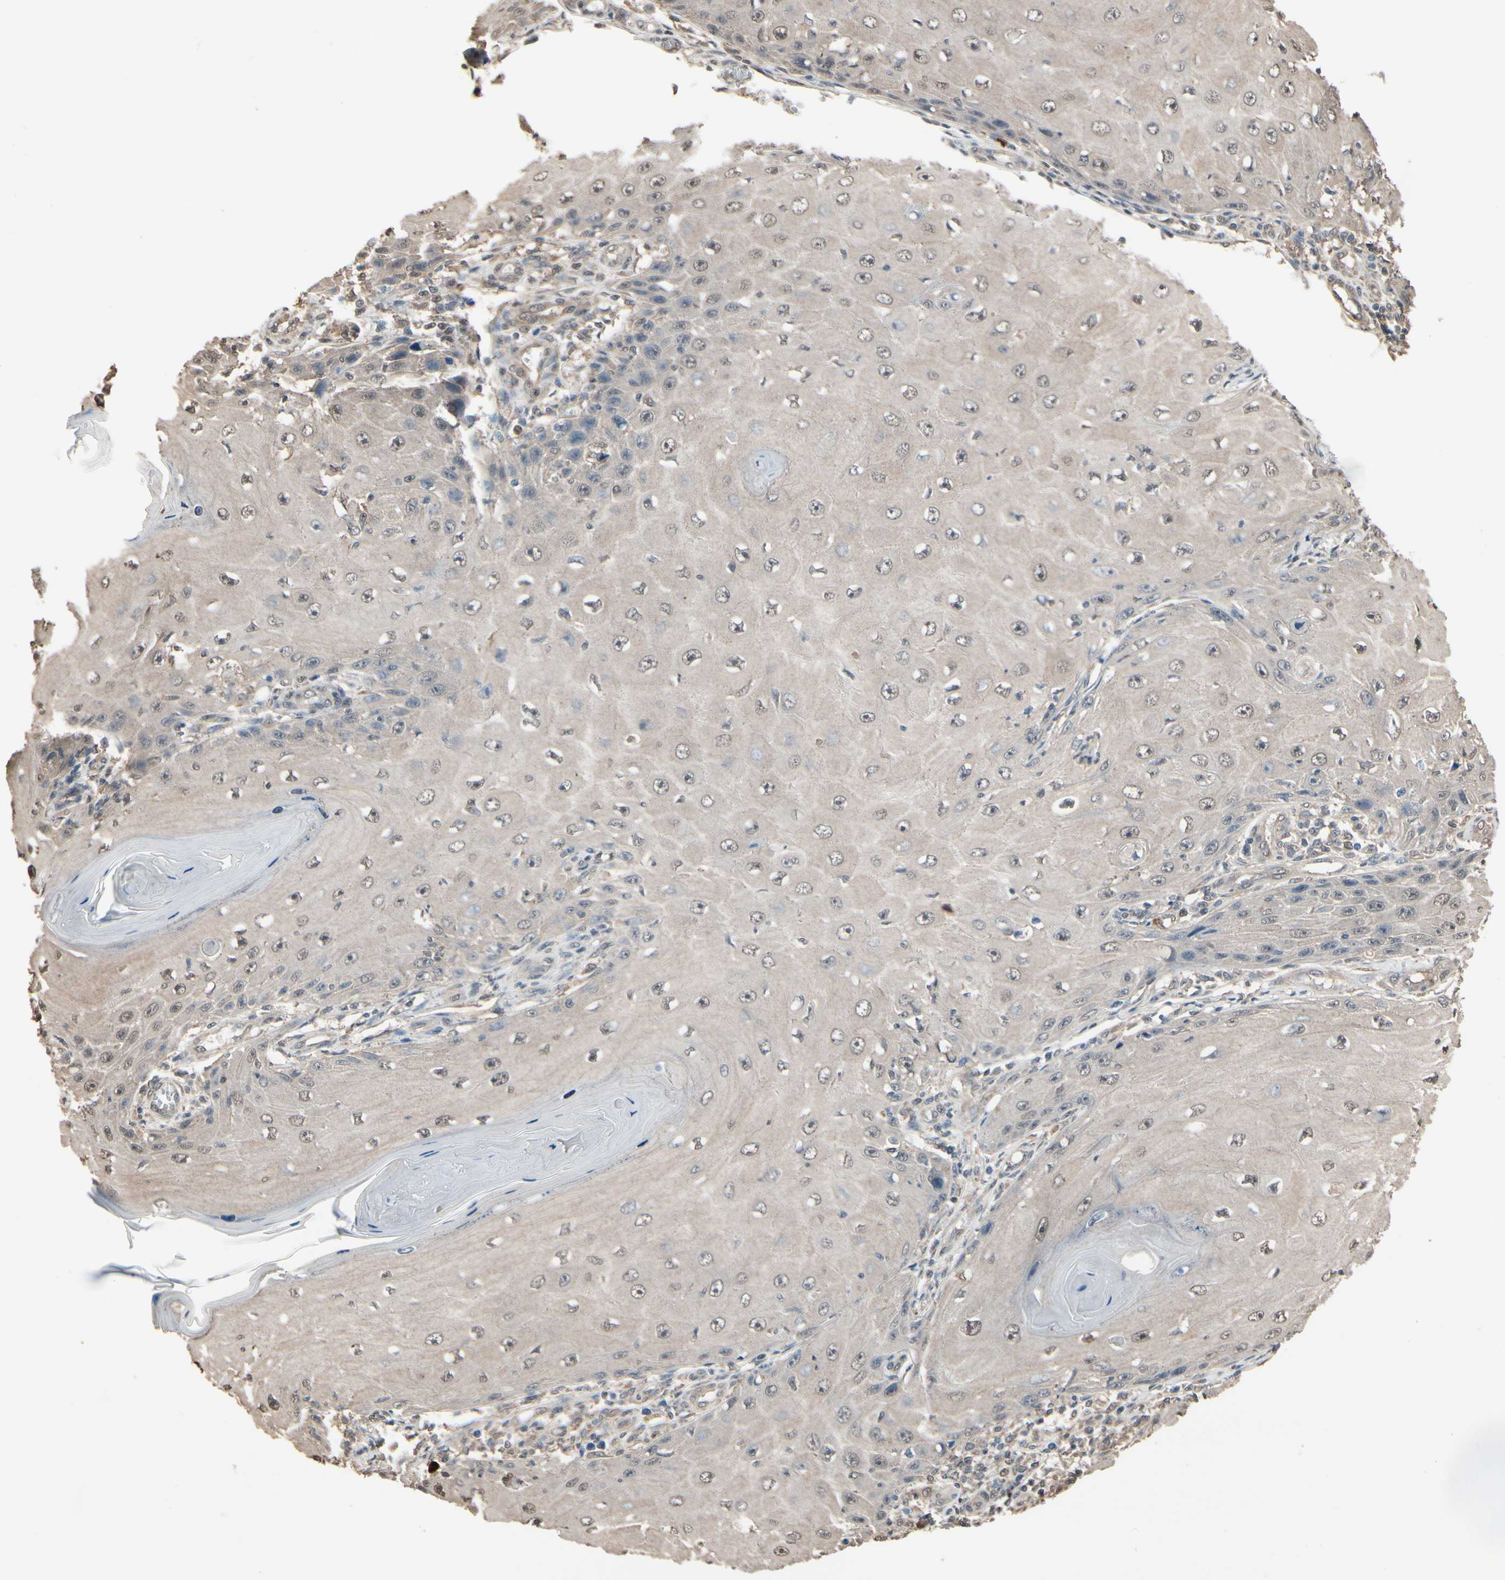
{"staining": {"intensity": "weak", "quantity": ">75%", "location": "cytoplasmic/membranous"}, "tissue": "skin cancer", "cell_type": "Tumor cells", "image_type": "cancer", "snomed": [{"axis": "morphology", "description": "Squamous cell carcinoma, NOS"}, {"axis": "topography", "description": "Skin"}], "caption": "Protein expression analysis of skin cancer (squamous cell carcinoma) reveals weak cytoplasmic/membranous positivity in about >75% of tumor cells.", "gene": "PNPLA7", "patient": {"sex": "female", "age": 73}}